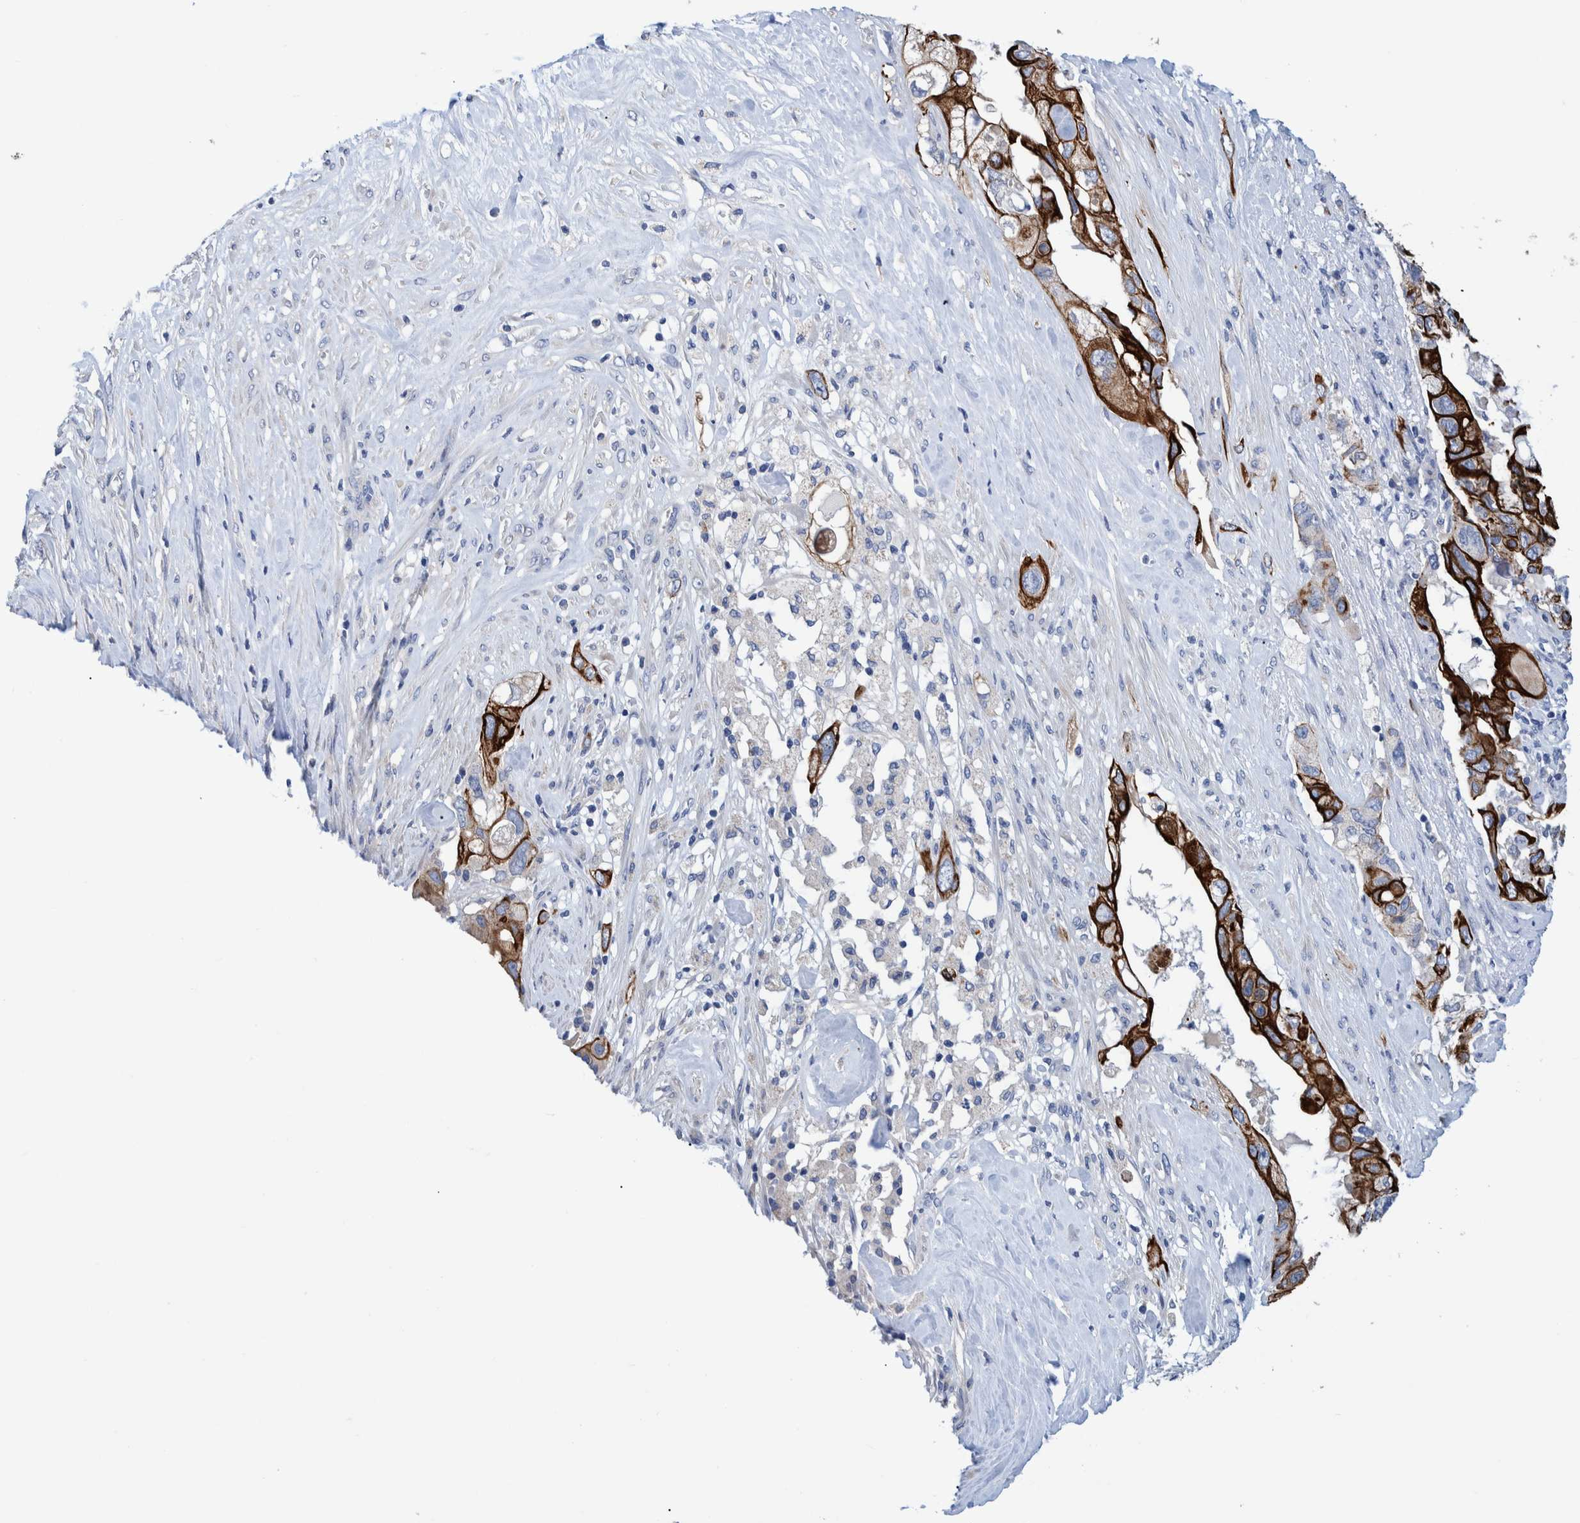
{"staining": {"intensity": "strong", "quantity": ">75%", "location": "cytoplasmic/membranous"}, "tissue": "pancreatic cancer", "cell_type": "Tumor cells", "image_type": "cancer", "snomed": [{"axis": "morphology", "description": "Adenocarcinoma, NOS"}, {"axis": "topography", "description": "Pancreas"}], "caption": "High-magnification brightfield microscopy of pancreatic cancer stained with DAB (brown) and counterstained with hematoxylin (blue). tumor cells exhibit strong cytoplasmic/membranous positivity is identified in about>75% of cells.", "gene": "MKS1", "patient": {"sex": "female", "age": 56}}